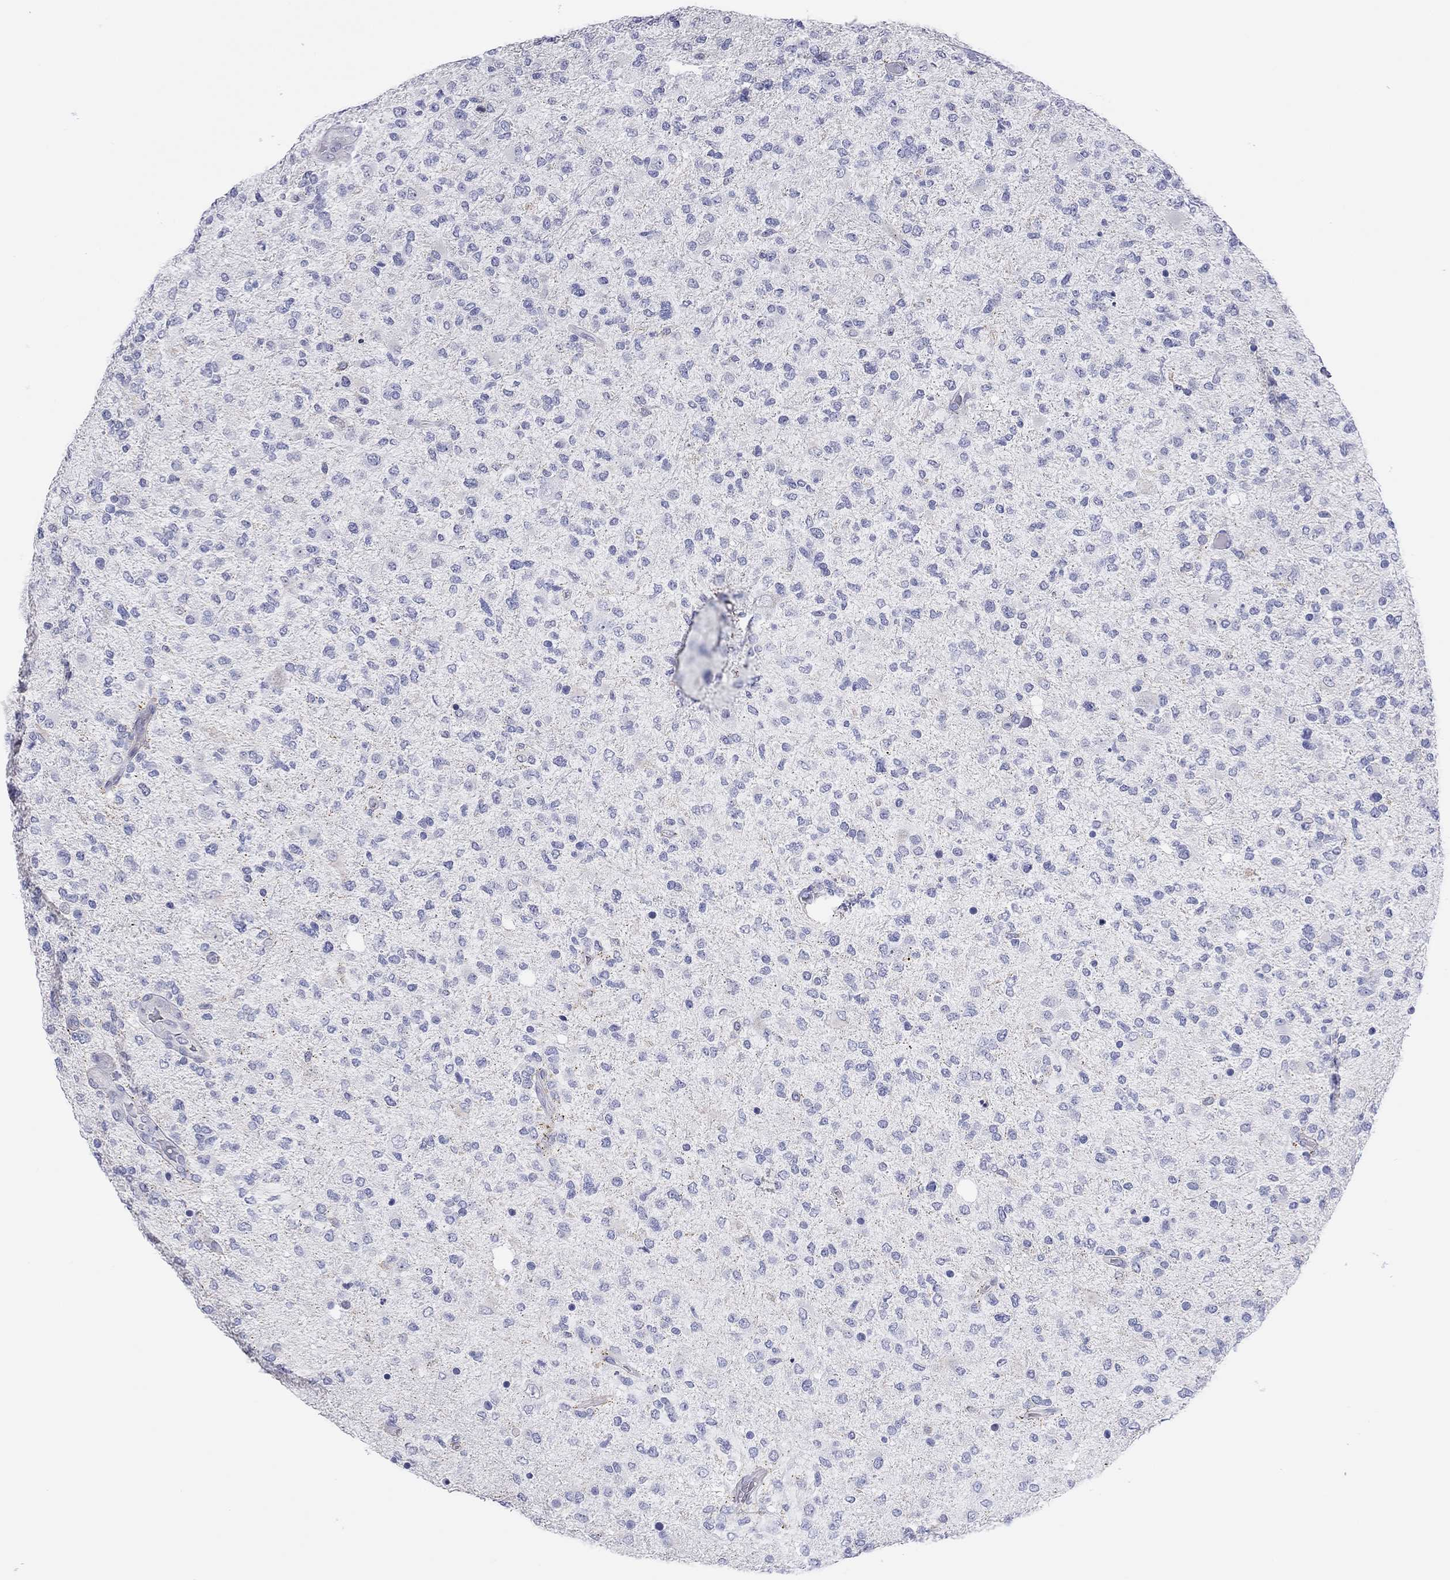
{"staining": {"intensity": "negative", "quantity": "none", "location": "none"}, "tissue": "glioma", "cell_type": "Tumor cells", "image_type": "cancer", "snomed": [{"axis": "morphology", "description": "Glioma, malignant, High grade"}, {"axis": "topography", "description": "Cerebral cortex"}], "caption": "Tumor cells show no significant positivity in glioma. (DAB (3,3'-diaminobenzidine) IHC with hematoxylin counter stain).", "gene": "TMEM221", "patient": {"sex": "male", "age": 70}}